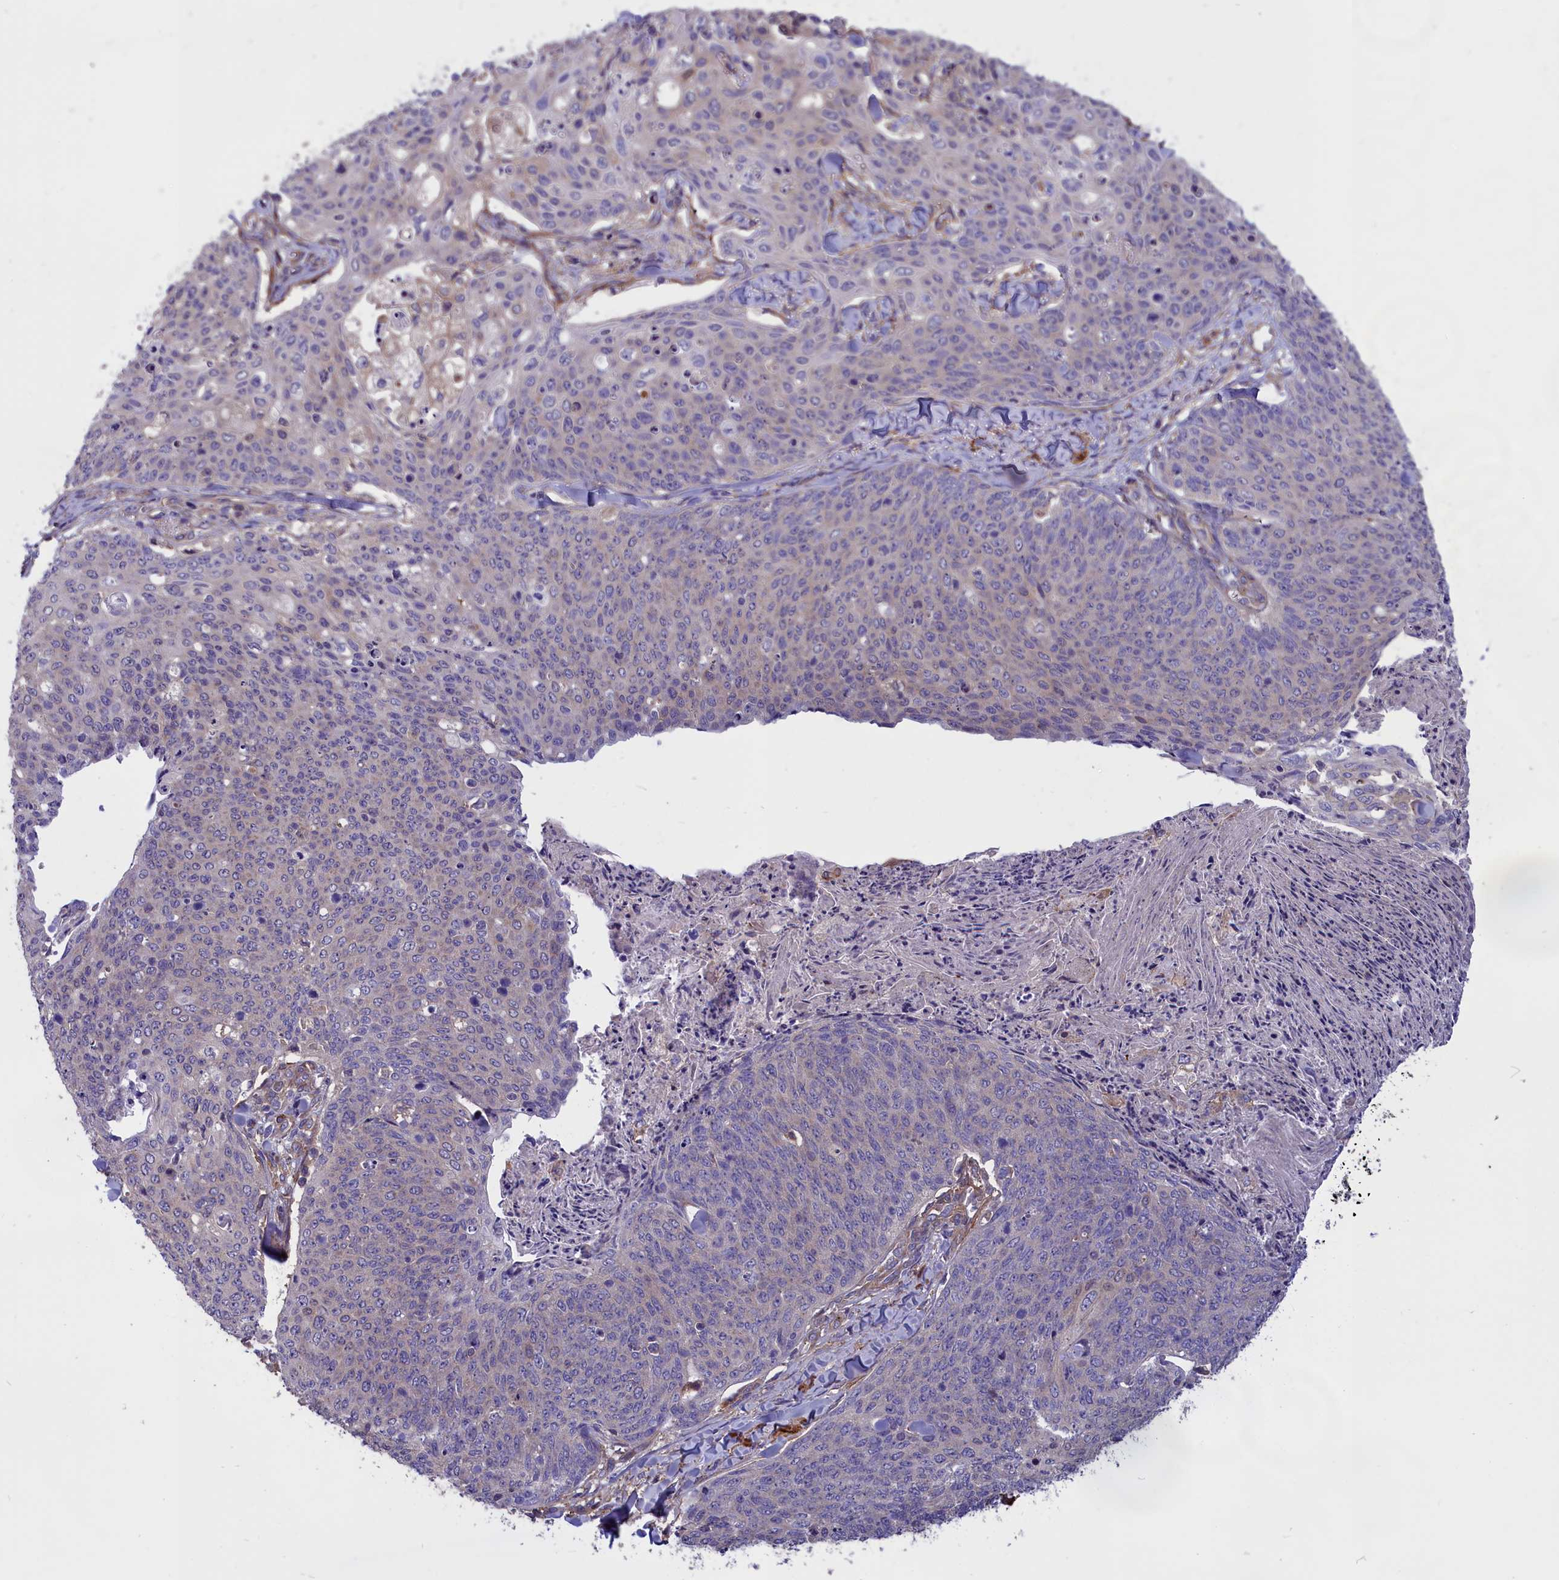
{"staining": {"intensity": "negative", "quantity": "none", "location": "none"}, "tissue": "skin cancer", "cell_type": "Tumor cells", "image_type": "cancer", "snomed": [{"axis": "morphology", "description": "Squamous cell carcinoma, NOS"}, {"axis": "topography", "description": "Skin"}, {"axis": "topography", "description": "Vulva"}], "caption": "Histopathology image shows no significant protein positivity in tumor cells of skin squamous cell carcinoma. (Brightfield microscopy of DAB (3,3'-diaminobenzidine) immunohistochemistry at high magnification).", "gene": "AMDHD2", "patient": {"sex": "female", "age": 85}}